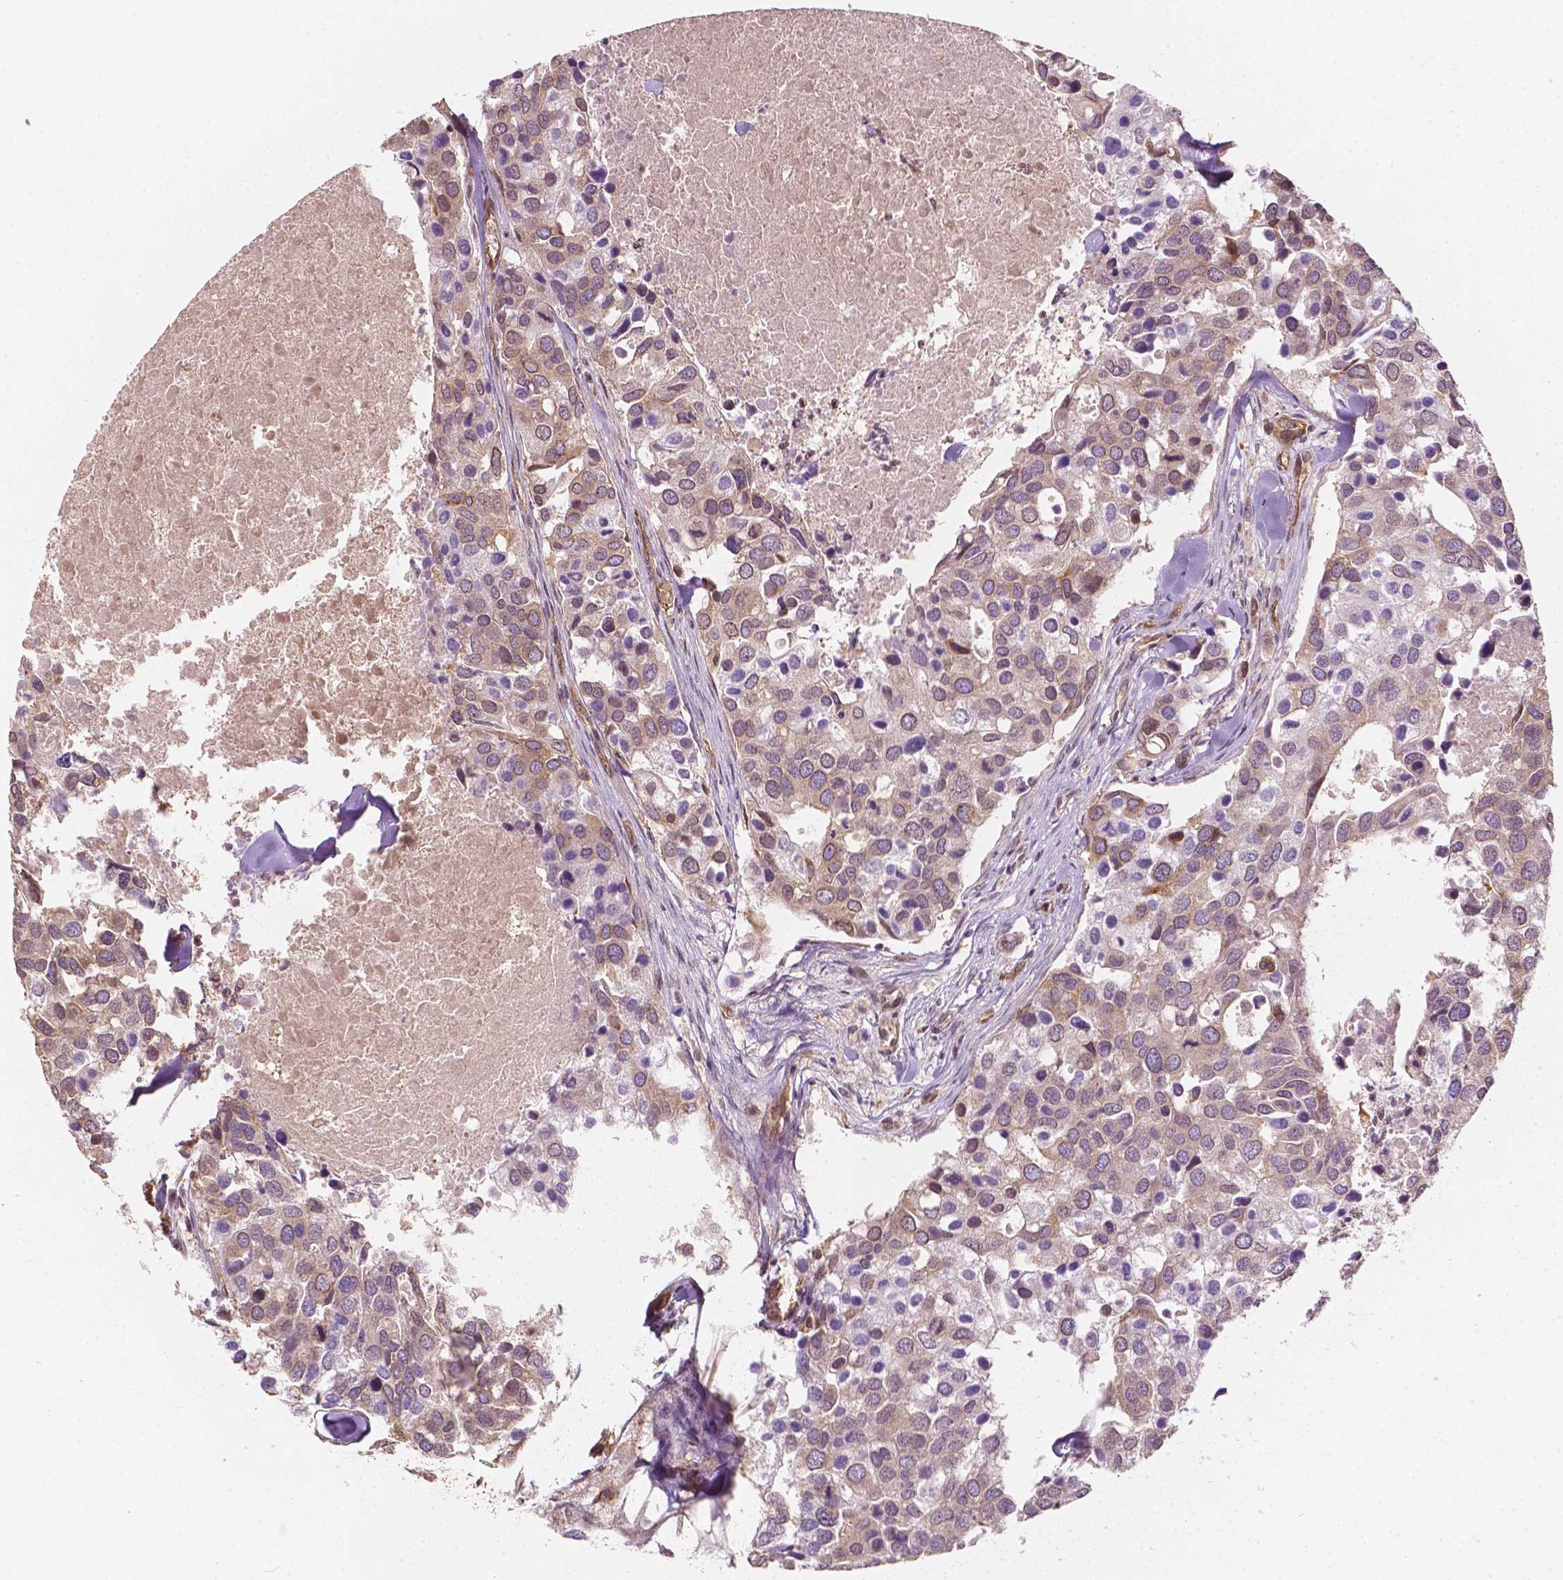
{"staining": {"intensity": "weak", "quantity": ">75%", "location": "cytoplasmic/membranous"}, "tissue": "breast cancer", "cell_type": "Tumor cells", "image_type": "cancer", "snomed": [{"axis": "morphology", "description": "Duct carcinoma"}, {"axis": "topography", "description": "Breast"}], "caption": "Immunohistochemical staining of breast cancer (infiltrating ductal carcinoma) shows low levels of weak cytoplasmic/membranous expression in about >75% of tumor cells. Nuclei are stained in blue.", "gene": "G3BP1", "patient": {"sex": "female", "age": 83}}